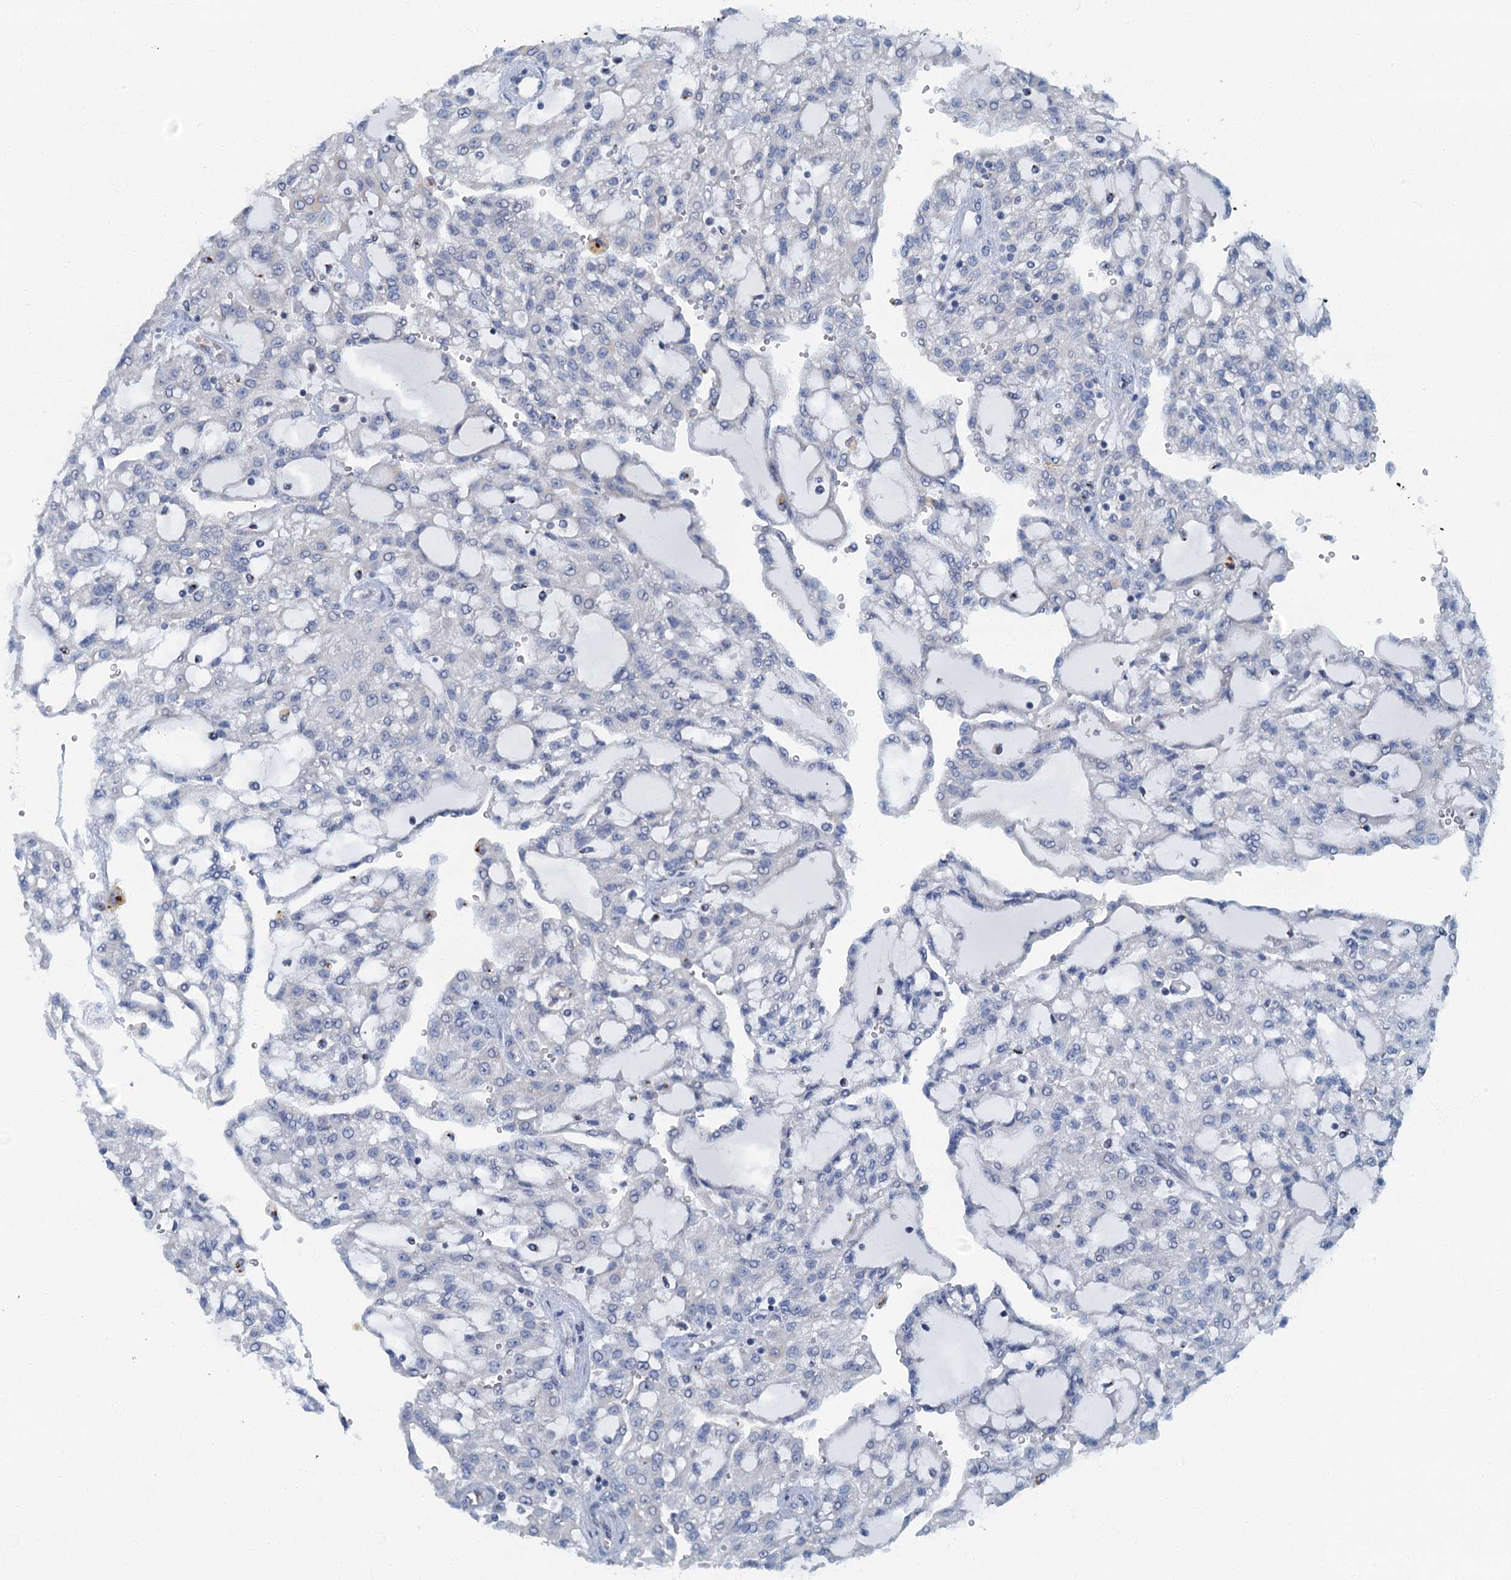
{"staining": {"intensity": "negative", "quantity": "none", "location": "none"}, "tissue": "renal cancer", "cell_type": "Tumor cells", "image_type": "cancer", "snomed": [{"axis": "morphology", "description": "Adenocarcinoma, NOS"}, {"axis": "topography", "description": "Kidney"}], "caption": "Tumor cells are negative for protein expression in human renal cancer. (Brightfield microscopy of DAB (3,3'-diaminobenzidine) immunohistochemistry (IHC) at high magnification).", "gene": "LYPD3", "patient": {"sex": "male", "age": 63}}